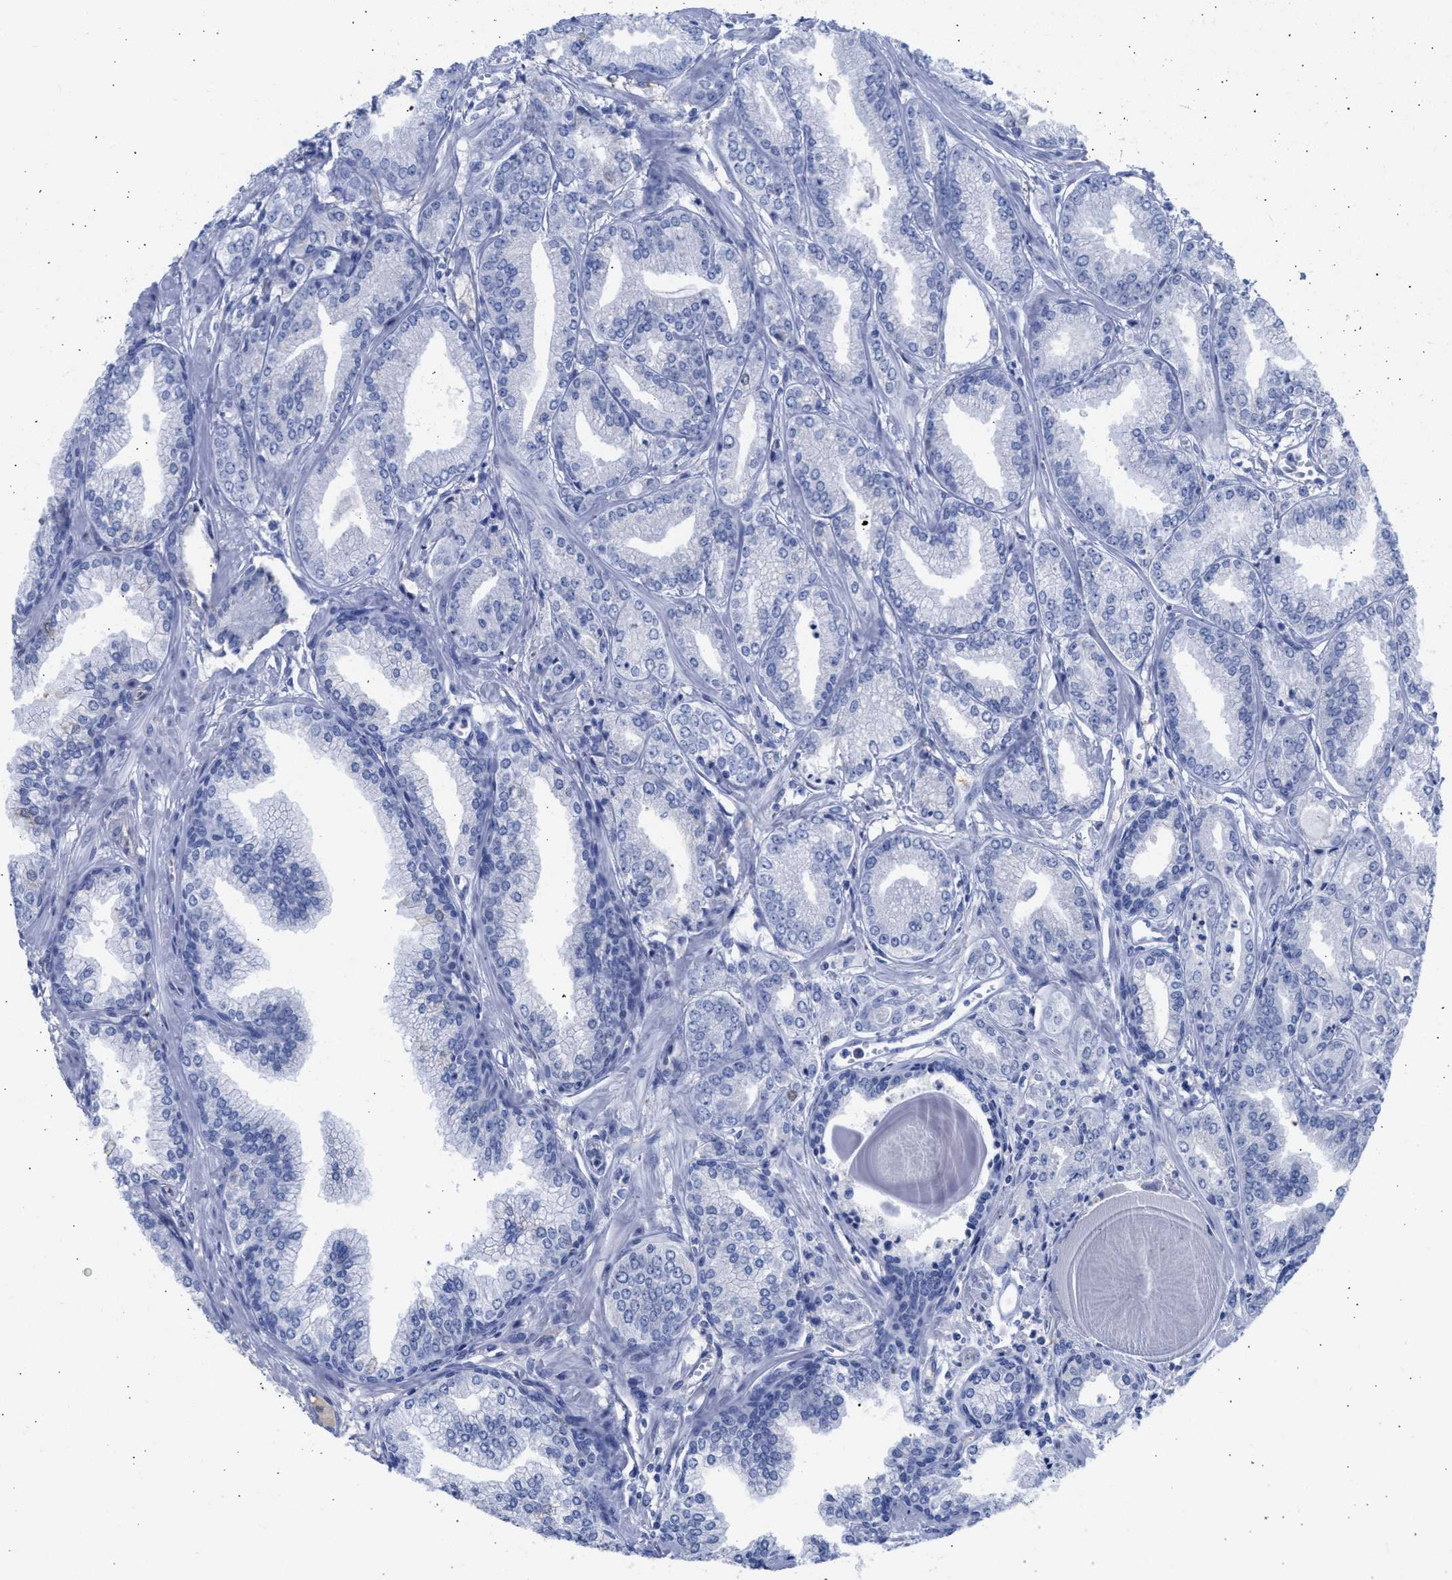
{"staining": {"intensity": "negative", "quantity": "none", "location": "none"}, "tissue": "prostate cancer", "cell_type": "Tumor cells", "image_type": "cancer", "snomed": [{"axis": "morphology", "description": "Adenocarcinoma, Low grade"}, {"axis": "topography", "description": "Prostate"}], "caption": "The image exhibits no staining of tumor cells in prostate cancer (adenocarcinoma (low-grade)). (Brightfield microscopy of DAB immunohistochemistry at high magnification).", "gene": "RSPH1", "patient": {"sex": "male", "age": 52}}